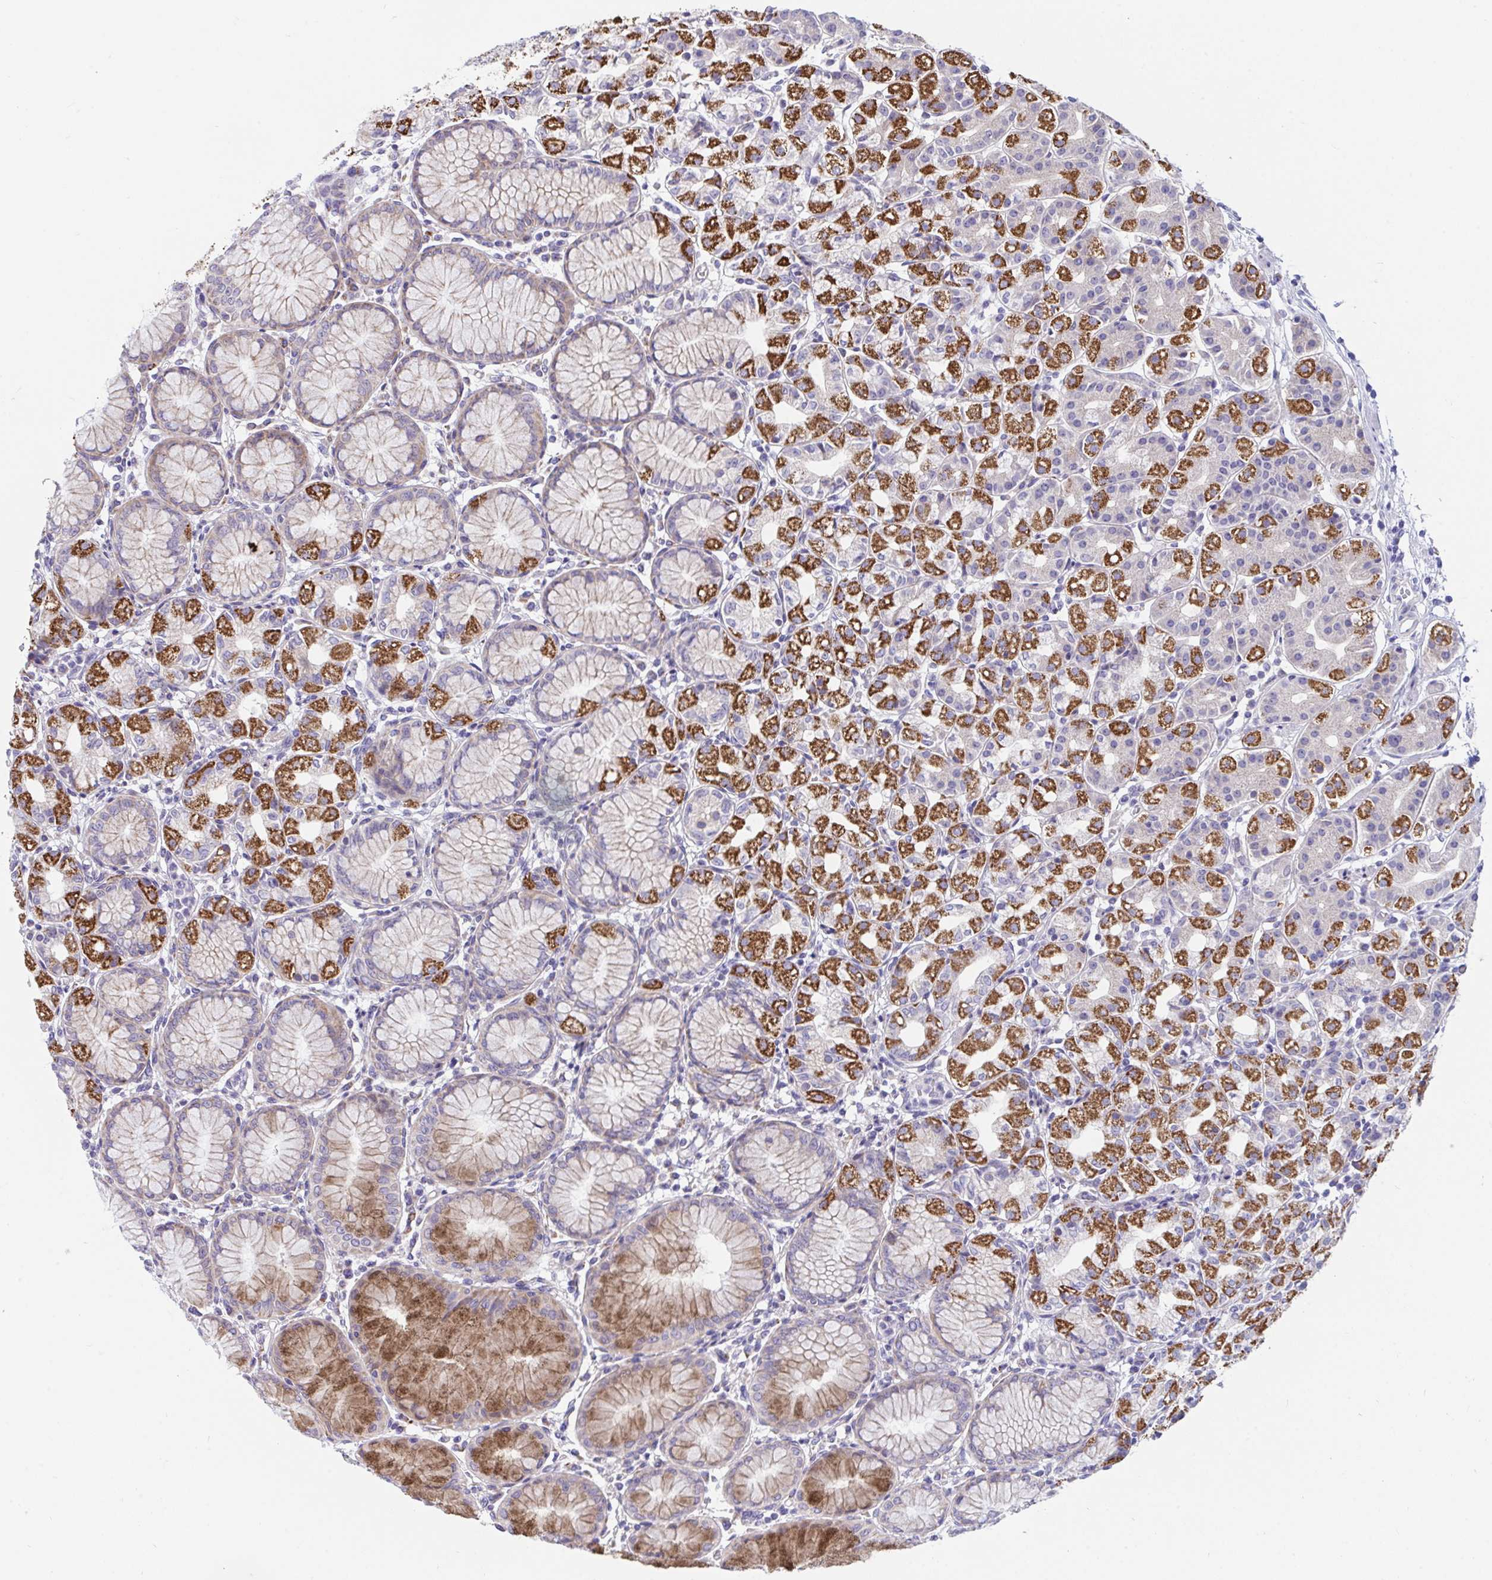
{"staining": {"intensity": "strong", "quantity": "25%-75%", "location": "cytoplasmic/membranous"}, "tissue": "stomach", "cell_type": "Glandular cells", "image_type": "normal", "snomed": [{"axis": "morphology", "description": "Normal tissue, NOS"}, {"axis": "topography", "description": "Stomach"}], "caption": "This image reveals unremarkable stomach stained with immunohistochemistry (IHC) to label a protein in brown. The cytoplasmic/membranous of glandular cells show strong positivity for the protein. Nuclei are counter-stained blue.", "gene": "DTX3", "patient": {"sex": "female", "age": 57}}